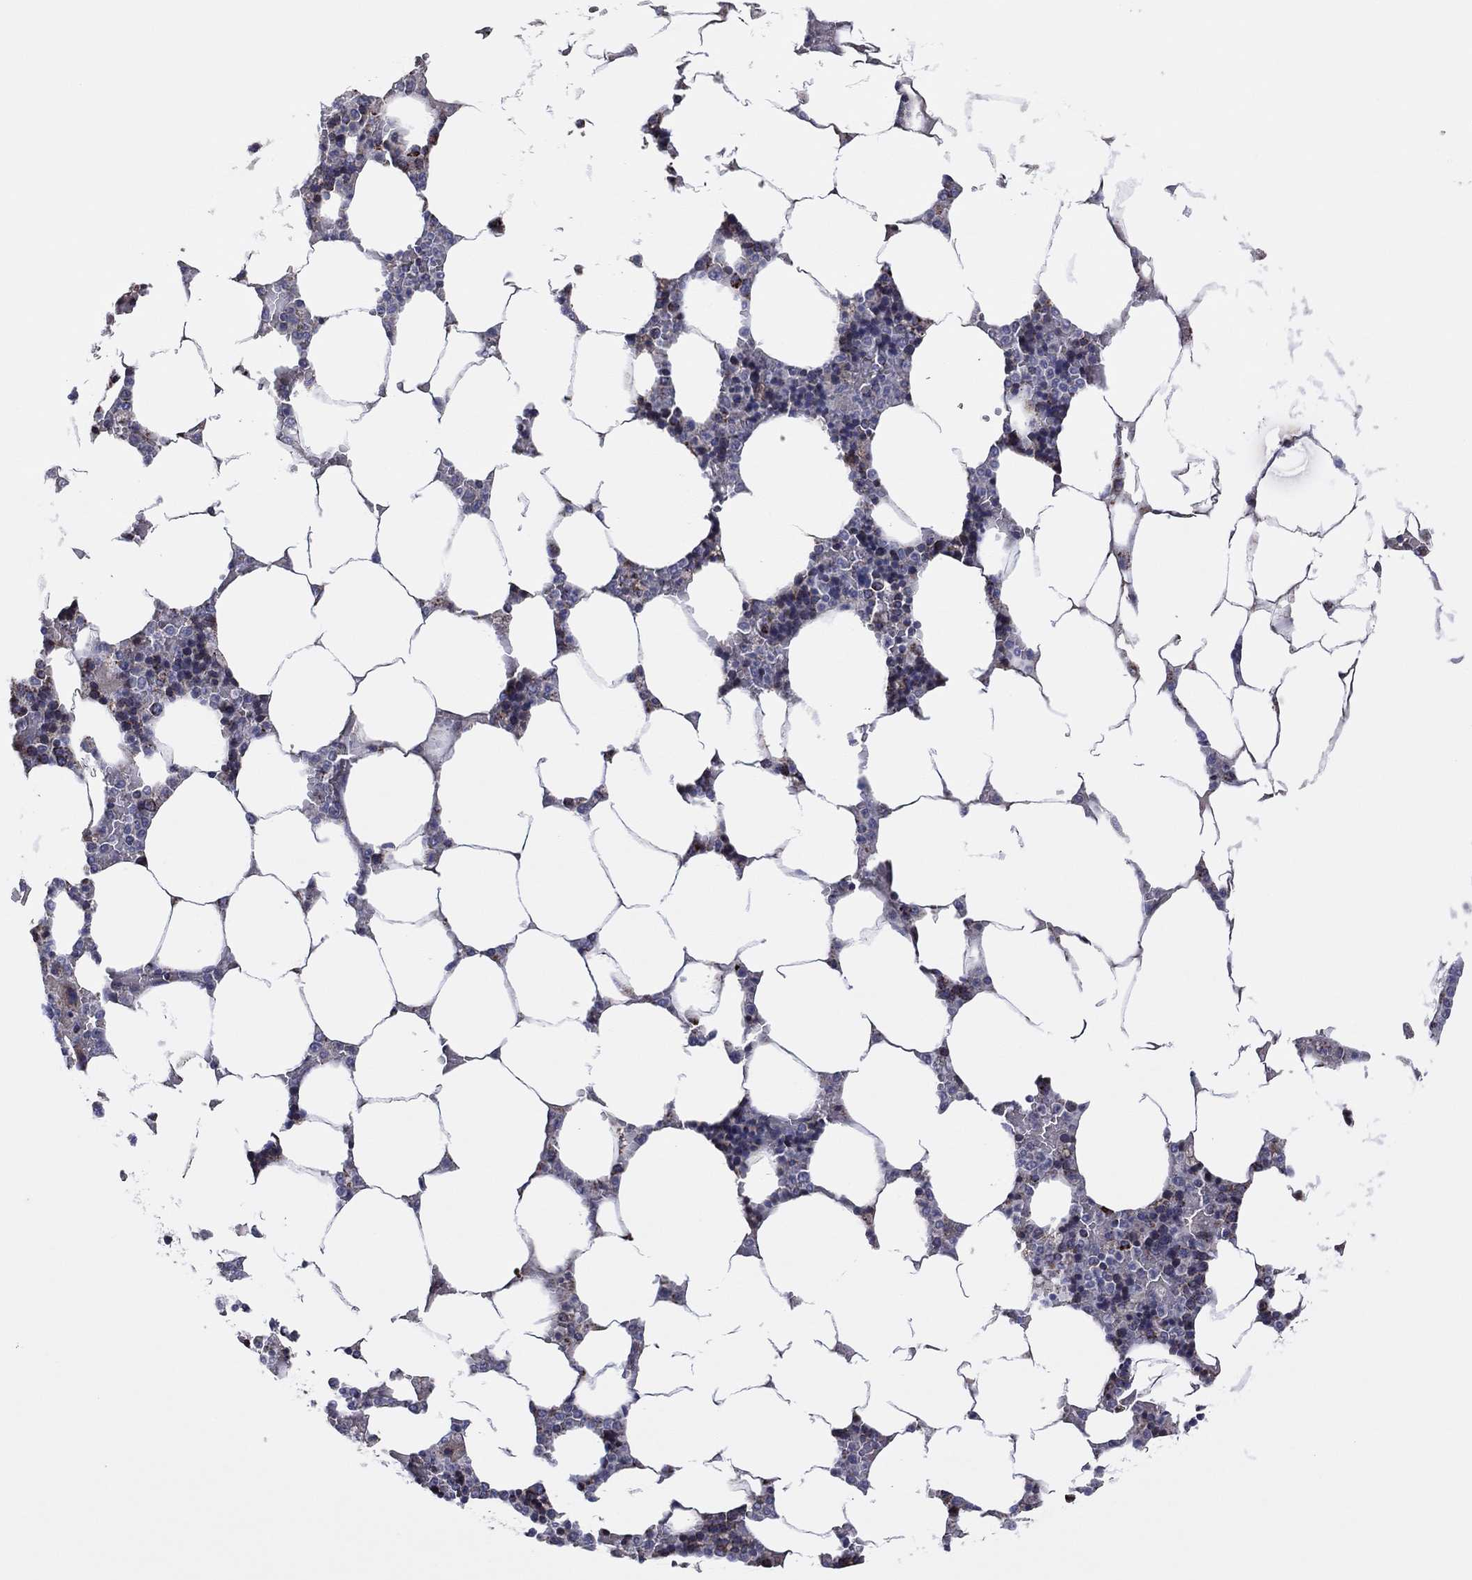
{"staining": {"intensity": "negative", "quantity": "none", "location": "none"}, "tissue": "bone marrow", "cell_type": "Hematopoietic cells", "image_type": "normal", "snomed": [{"axis": "morphology", "description": "Normal tissue, NOS"}, {"axis": "topography", "description": "Bone marrow"}], "caption": "IHC of unremarkable bone marrow reveals no staining in hematopoietic cells. The staining was performed using DAB (3,3'-diaminobenzidine) to visualize the protein expression in brown, while the nuclei were stained in blue with hematoxylin (Magnification: 20x).", "gene": "PIDD1", "patient": {"sex": "male", "age": 63}}